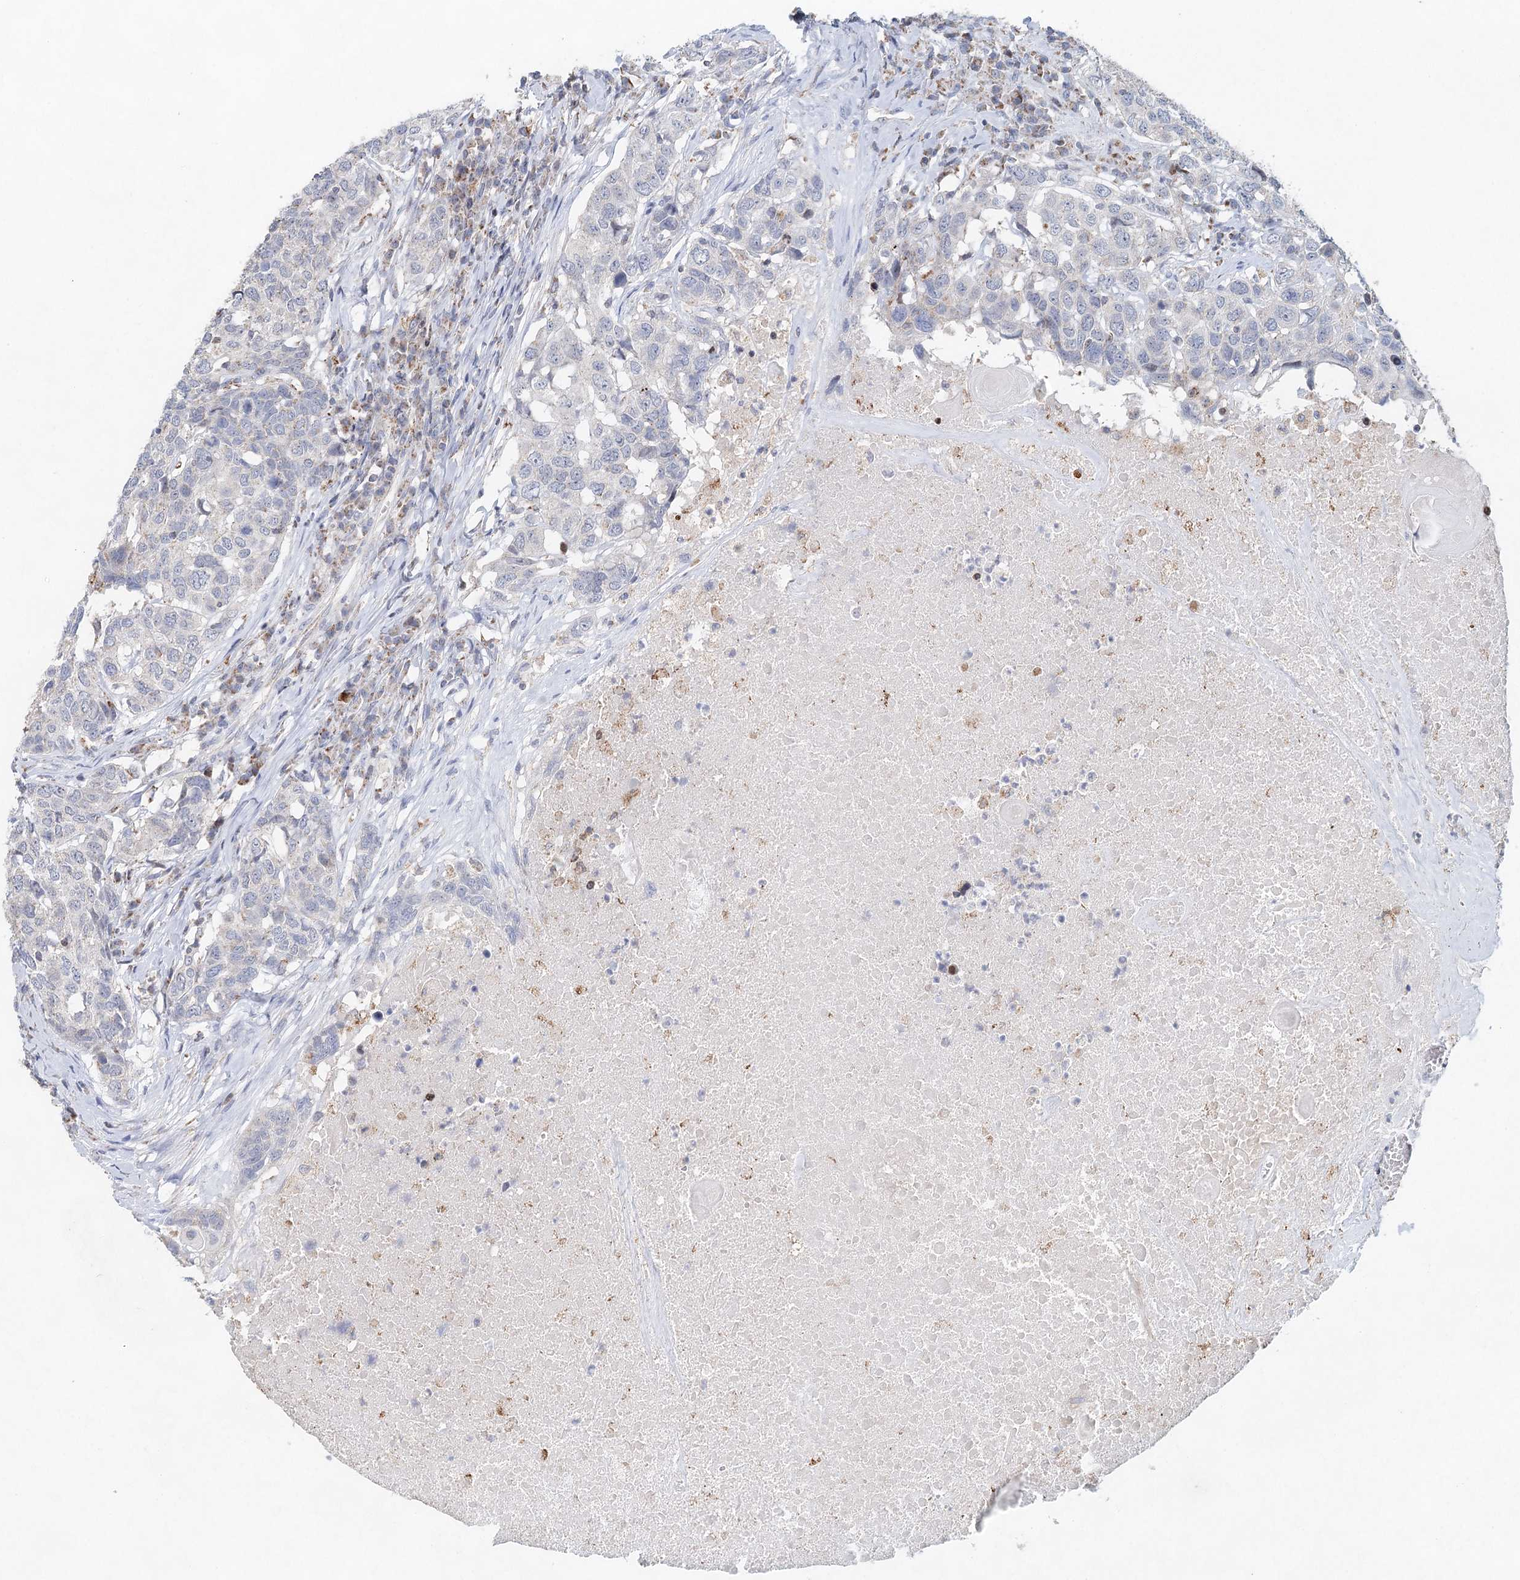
{"staining": {"intensity": "moderate", "quantity": "<25%", "location": "cytoplasmic/membranous"}, "tissue": "head and neck cancer", "cell_type": "Tumor cells", "image_type": "cancer", "snomed": [{"axis": "morphology", "description": "Squamous cell carcinoma, NOS"}, {"axis": "topography", "description": "Head-Neck"}], "caption": "Head and neck cancer (squamous cell carcinoma) stained for a protein demonstrates moderate cytoplasmic/membranous positivity in tumor cells.", "gene": "XPO6", "patient": {"sex": "male", "age": 66}}